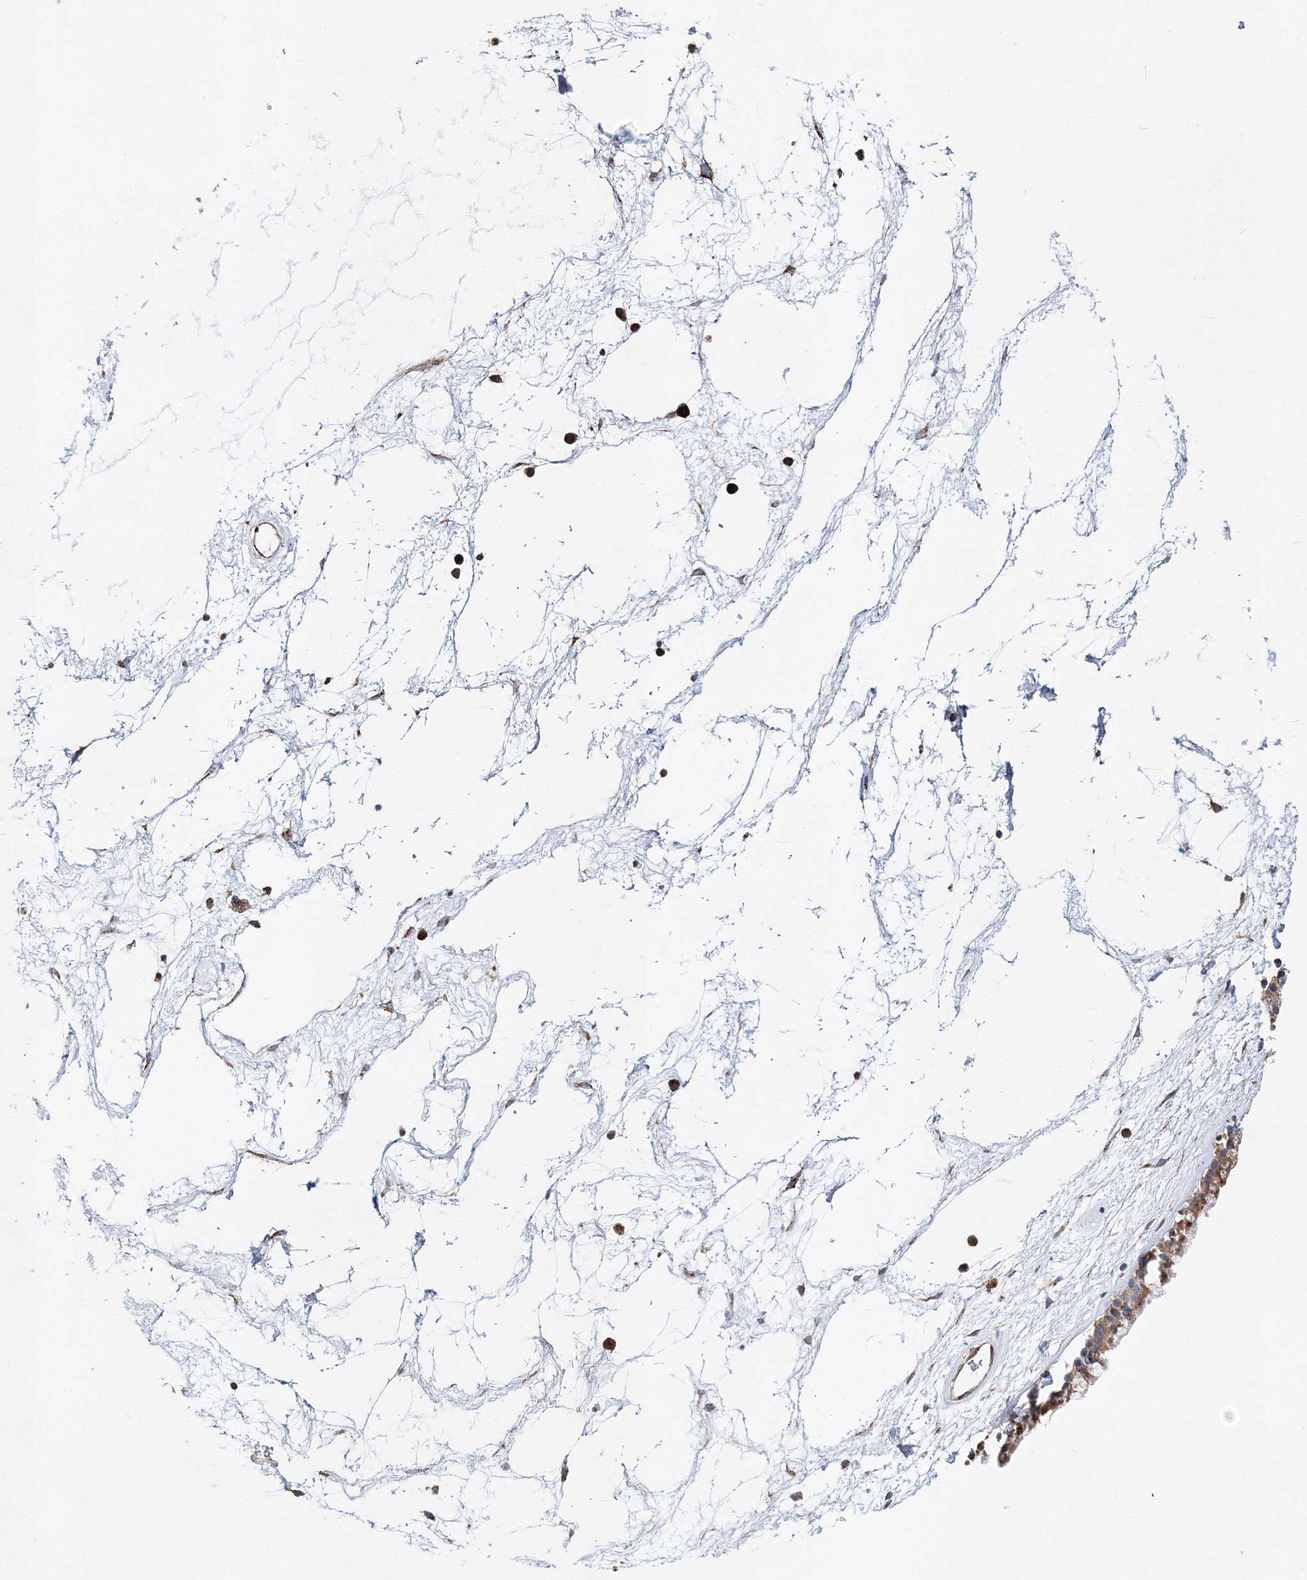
{"staining": {"intensity": "moderate", "quantity": ">75%", "location": "cytoplasmic/membranous"}, "tissue": "nasopharynx", "cell_type": "Respiratory epithelial cells", "image_type": "normal", "snomed": [{"axis": "morphology", "description": "Normal tissue, NOS"}, {"axis": "morphology", "description": "Inflammation, NOS"}, {"axis": "topography", "description": "Nasopharynx"}], "caption": "Immunohistochemical staining of normal nasopharynx shows moderate cytoplasmic/membranous protein expression in approximately >75% of respiratory epithelial cells.", "gene": "C3orf38", "patient": {"sex": "male", "age": 48}}